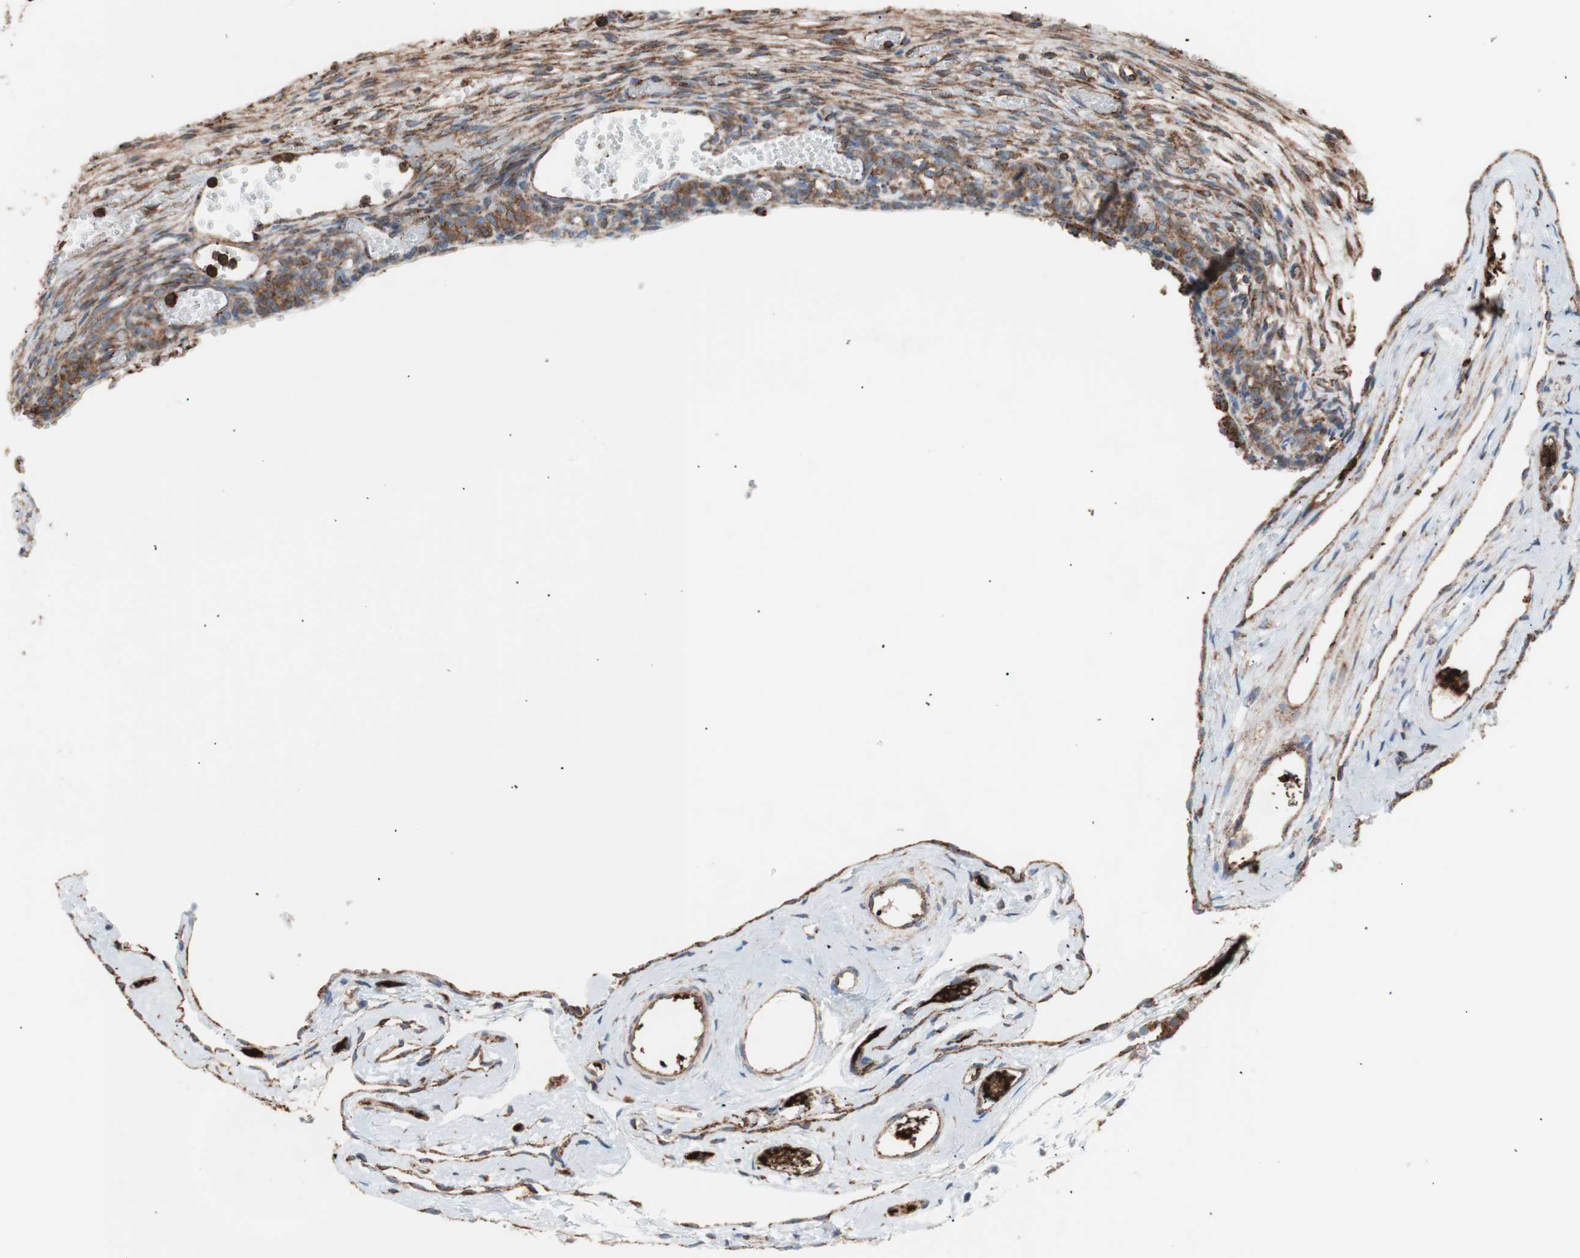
{"staining": {"intensity": "moderate", "quantity": ">75%", "location": "cytoplasmic/membranous"}, "tissue": "ovary", "cell_type": "Follicle cells", "image_type": "normal", "snomed": [{"axis": "morphology", "description": "Normal tissue, NOS"}, {"axis": "topography", "description": "Ovary"}], "caption": "Follicle cells display moderate cytoplasmic/membranous positivity in approximately >75% of cells in normal ovary.", "gene": "FLOT2", "patient": {"sex": "female", "age": 35}}